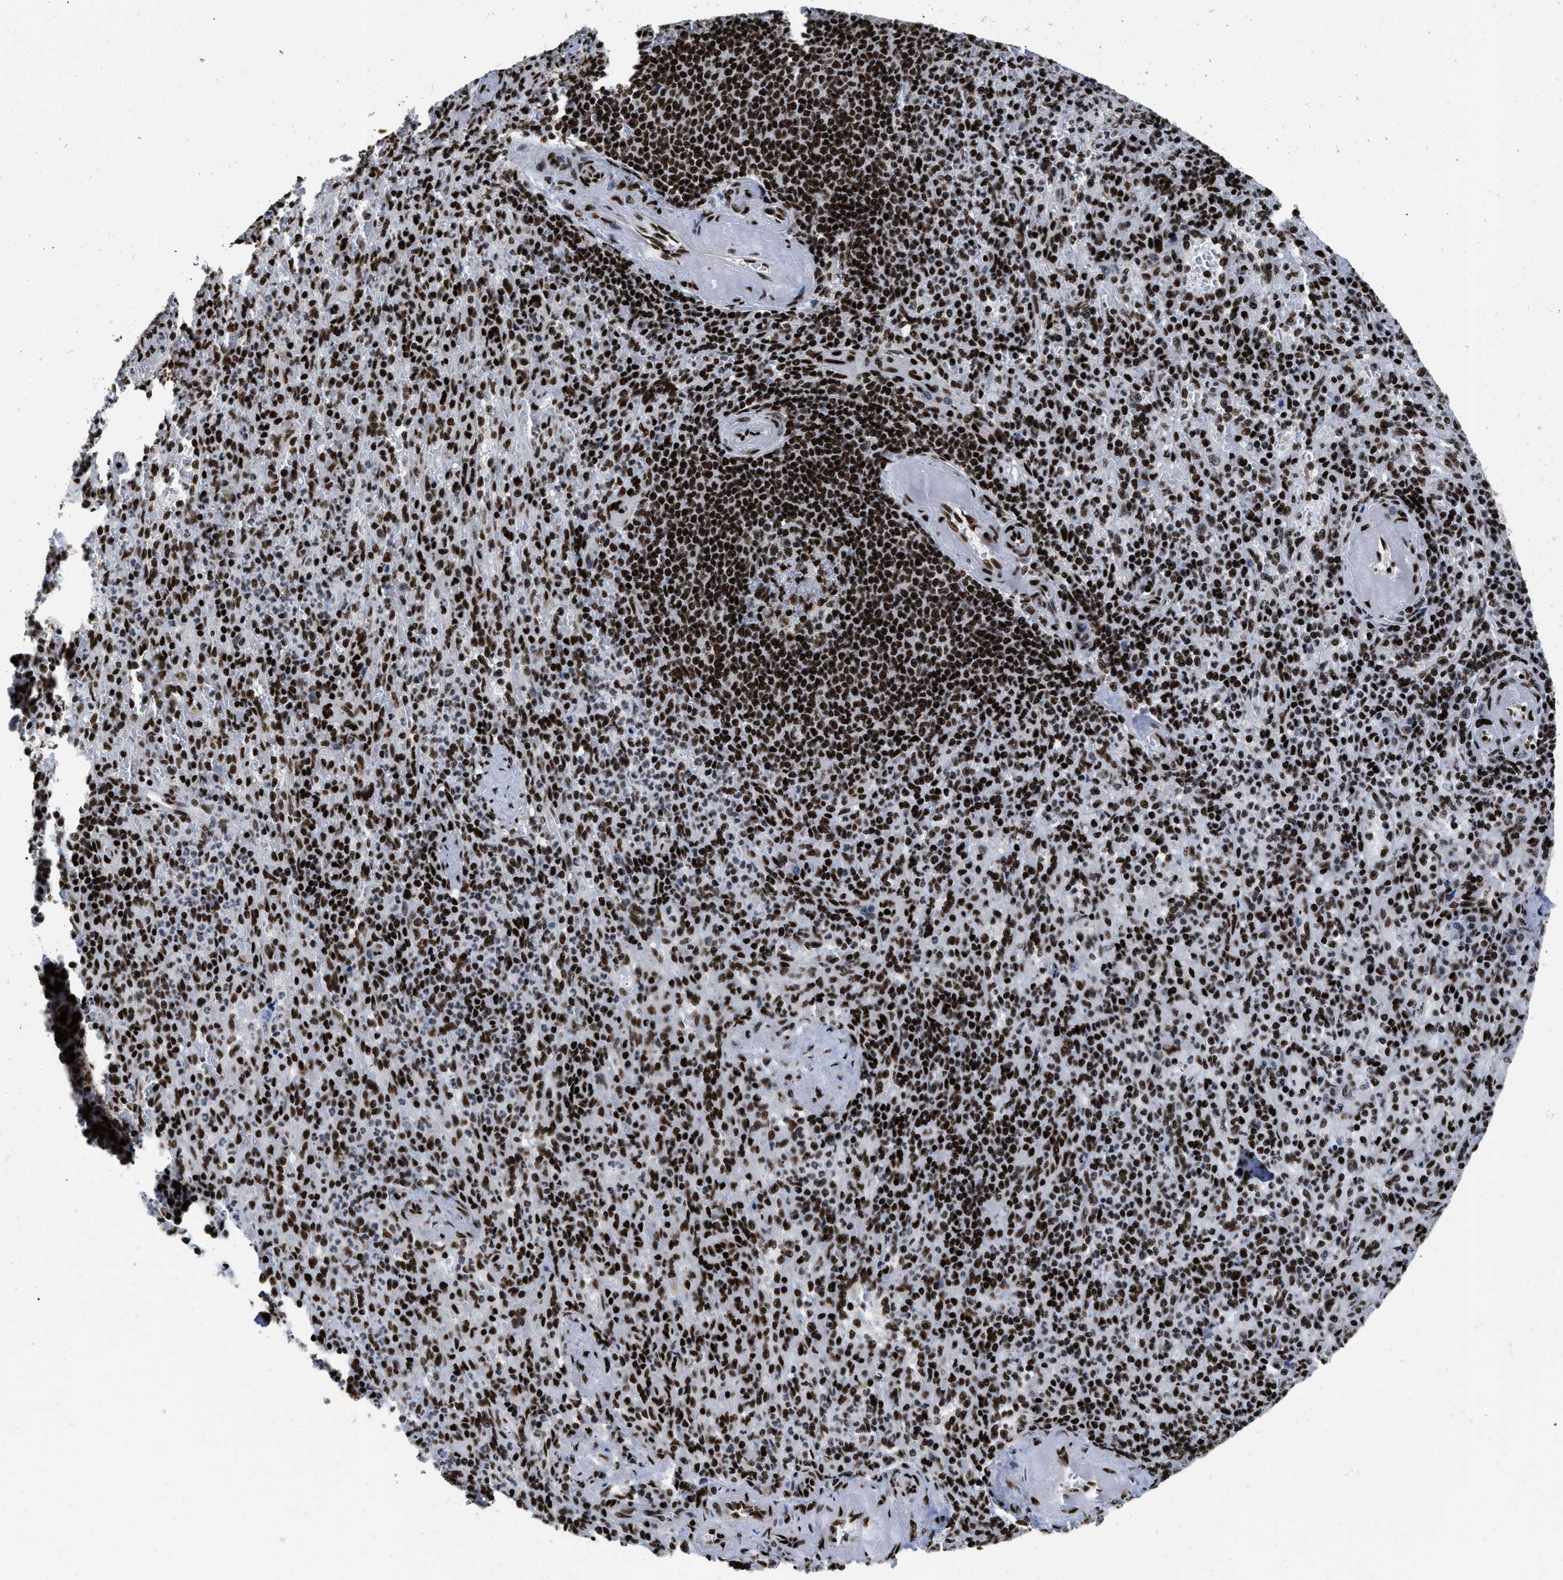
{"staining": {"intensity": "strong", "quantity": ">75%", "location": "nuclear"}, "tissue": "spleen", "cell_type": "Cells in red pulp", "image_type": "normal", "snomed": [{"axis": "morphology", "description": "Normal tissue, NOS"}, {"axis": "topography", "description": "Spleen"}], "caption": "High-magnification brightfield microscopy of normal spleen stained with DAB (3,3'-diaminobenzidine) (brown) and counterstained with hematoxylin (blue). cells in red pulp exhibit strong nuclear positivity is identified in approximately>75% of cells.", "gene": "CREB1", "patient": {"sex": "female", "age": 74}}